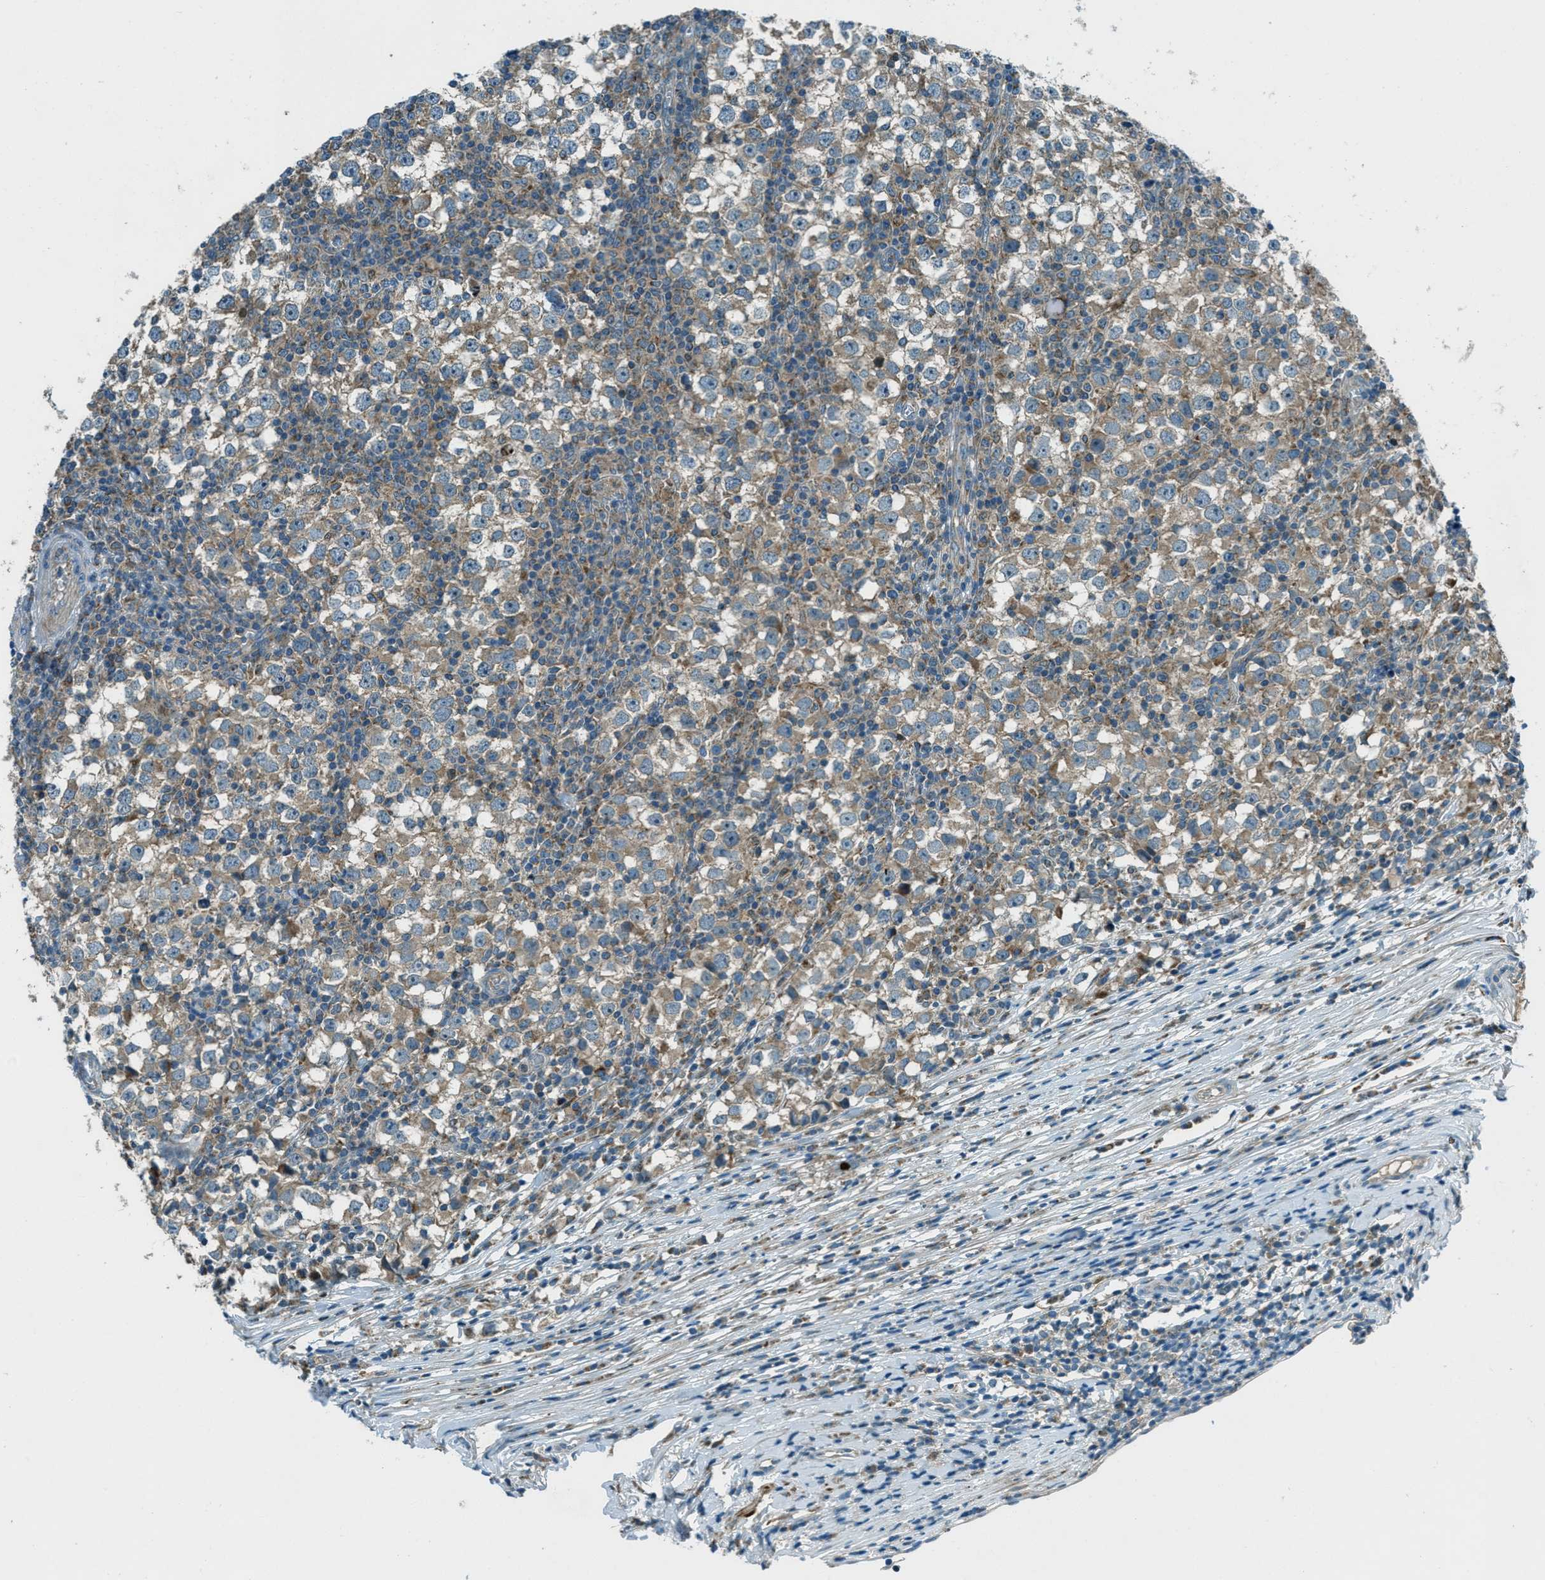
{"staining": {"intensity": "weak", "quantity": "25%-75%", "location": "cytoplasmic/membranous"}, "tissue": "testis cancer", "cell_type": "Tumor cells", "image_type": "cancer", "snomed": [{"axis": "morphology", "description": "Seminoma, NOS"}, {"axis": "topography", "description": "Testis"}], "caption": "Immunohistochemical staining of human testis cancer (seminoma) demonstrates low levels of weak cytoplasmic/membranous staining in about 25%-75% of tumor cells.", "gene": "FAR1", "patient": {"sex": "male", "age": 65}}